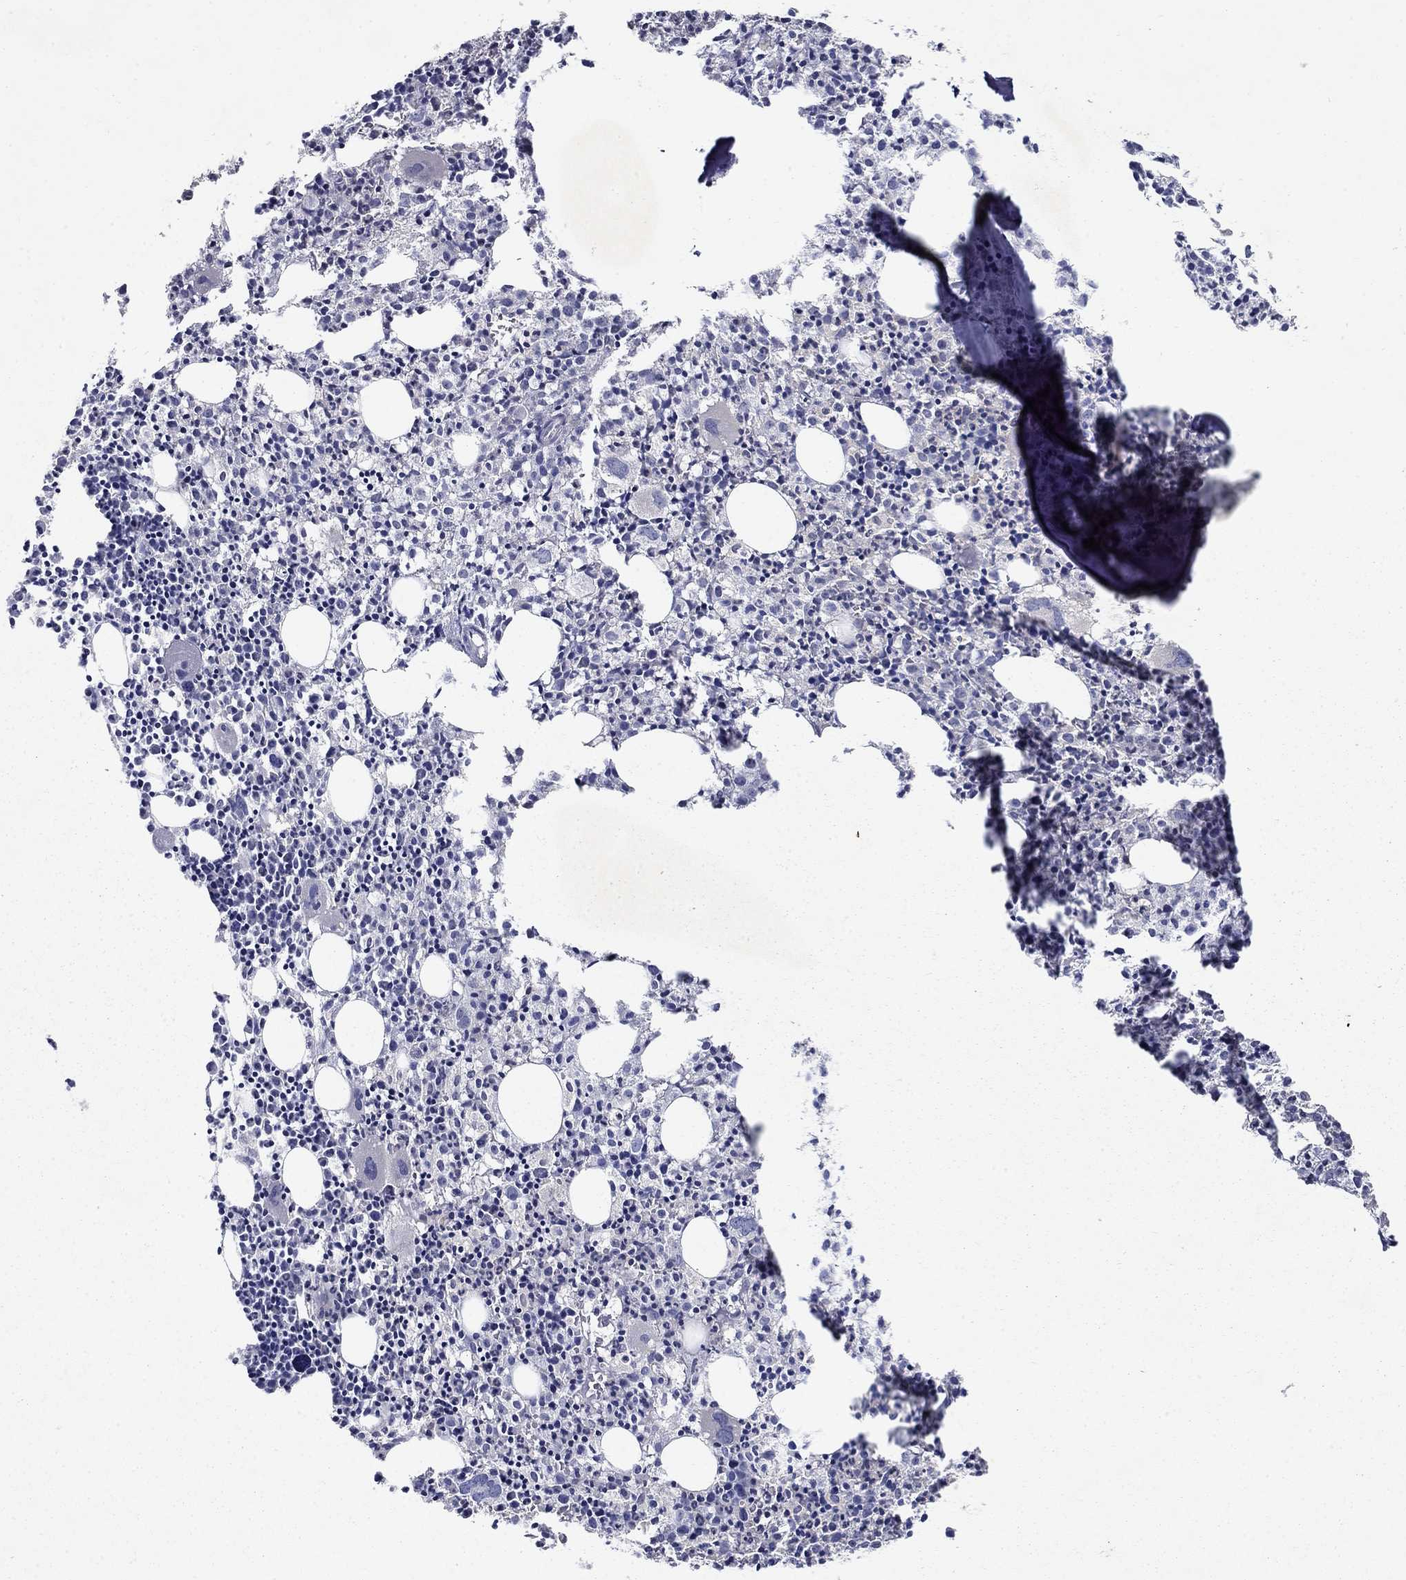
{"staining": {"intensity": "negative", "quantity": "none", "location": "none"}, "tissue": "bone marrow", "cell_type": "Hematopoietic cells", "image_type": "normal", "snomed": [{"axis": "morphology", "description": "Normal tissue, NOS"}, {"axis": "morphology", "description": "Inflammation, NOS"}, {"axis": "topography", "description": "Bone marrow"}], "caption": "There is no significant expression in hematopoietic cells of bone marrow. Brightfield microscopy of immunohistochemistry (IHC) stained with DAB (3,3'-diaminobenzidine) (brown) and hematoxylin (blue), captured at high magnification.", "gene": "GLTP", "patient": {"sex": "male", "age": 3}}